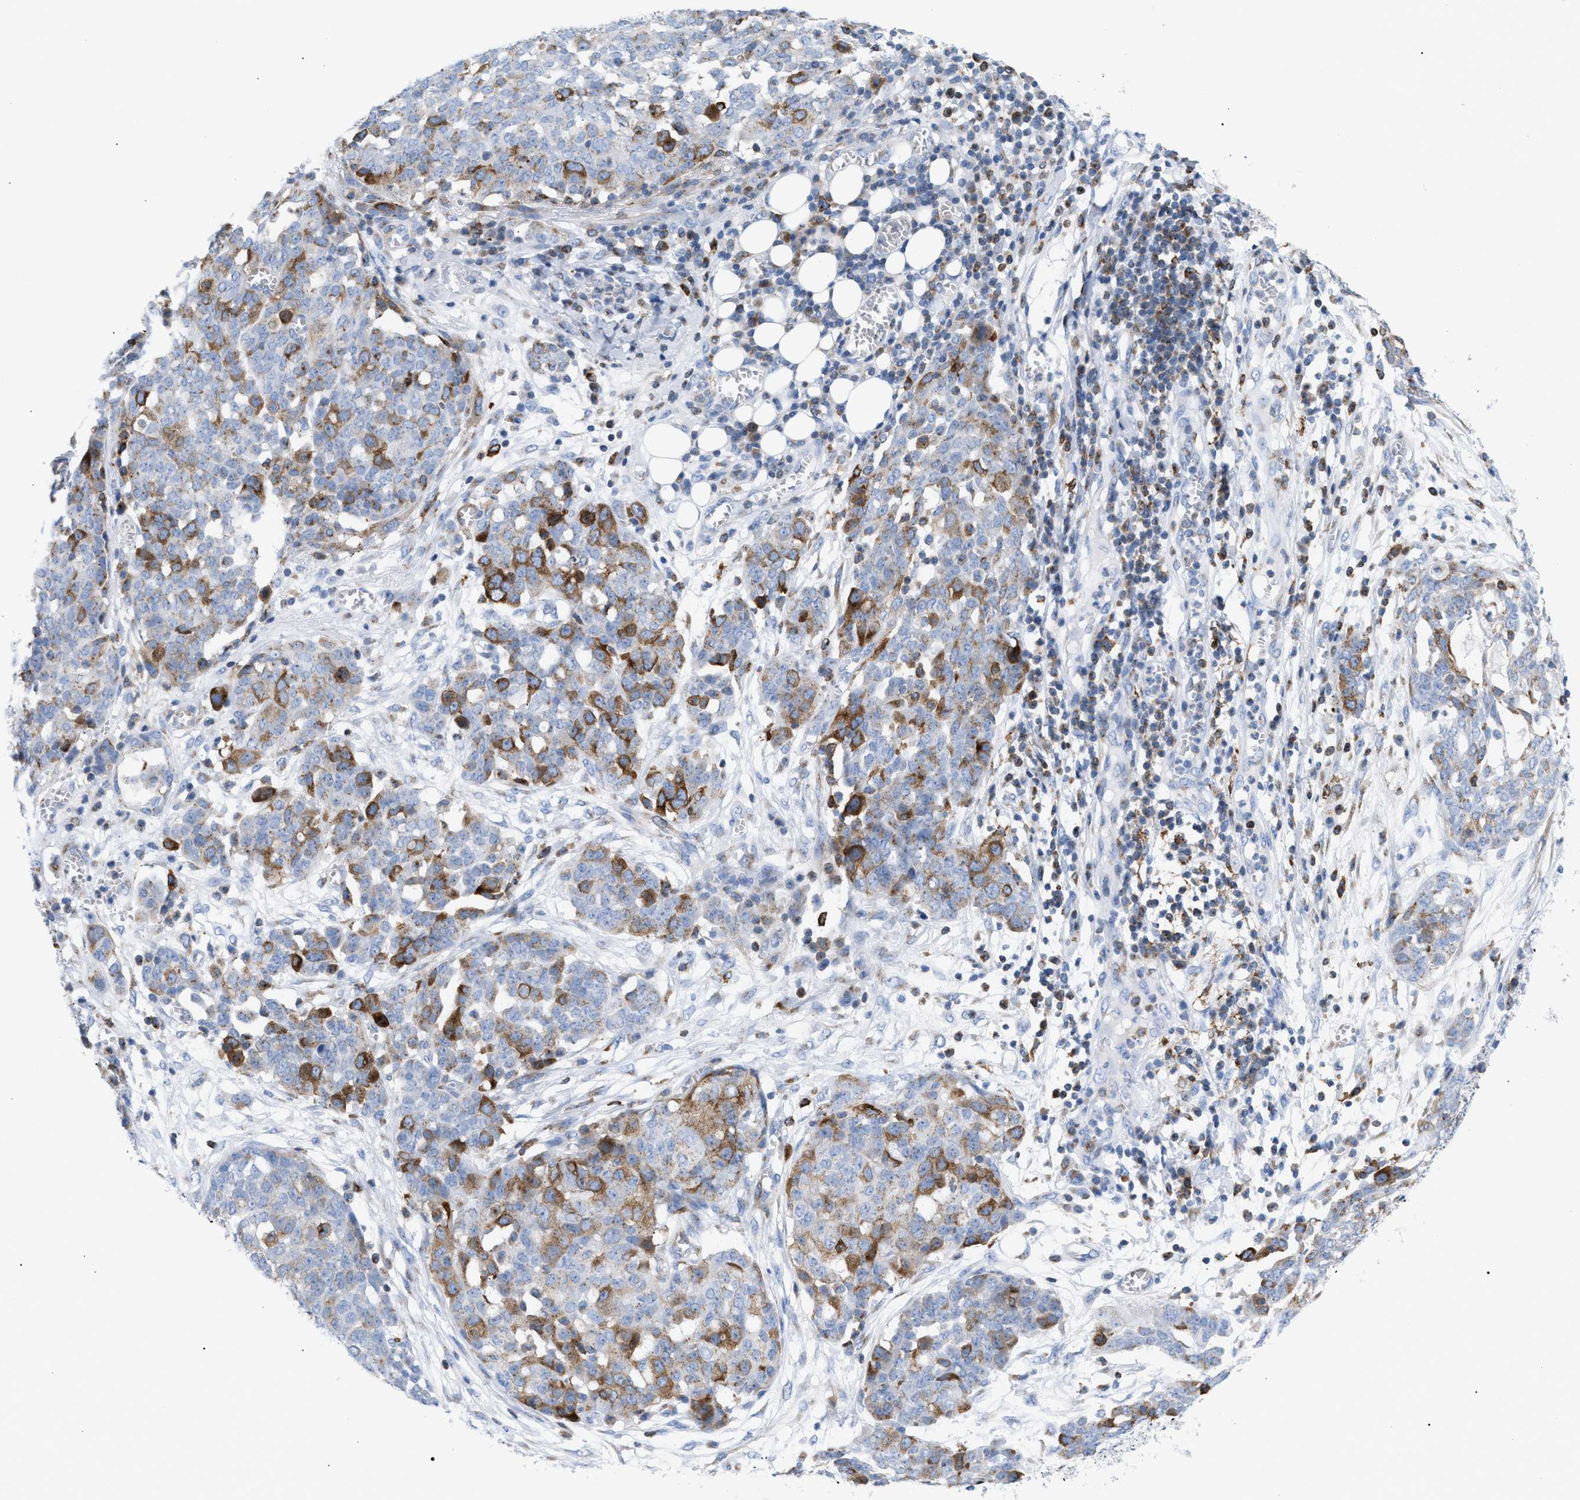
{"staining": {"intensity": "moderate", "quantity": "25%-75%", "location": "cytoplasmic/membranous"}, "tissue": "ovarian cancer", "cell_type": "Tumor cells", "image_type": "cancer", "snomed": [{"axis": "morphology", "description": "Cystadenocarcinoma, serous, NOS"}, {"axis": "topography", "description": "Soft tissue"}, {"axis": "topography", "description": "Ovary"}], "caption": "Protein staining of ovarian cancer (serous cystadenocarcinoma) tissue exhibits moderate cytoplasmic/membranous staining in about 25%-75% of tumor cells.", "gene": "TACC3", "patient": {"sex": "female", "age": 57}}